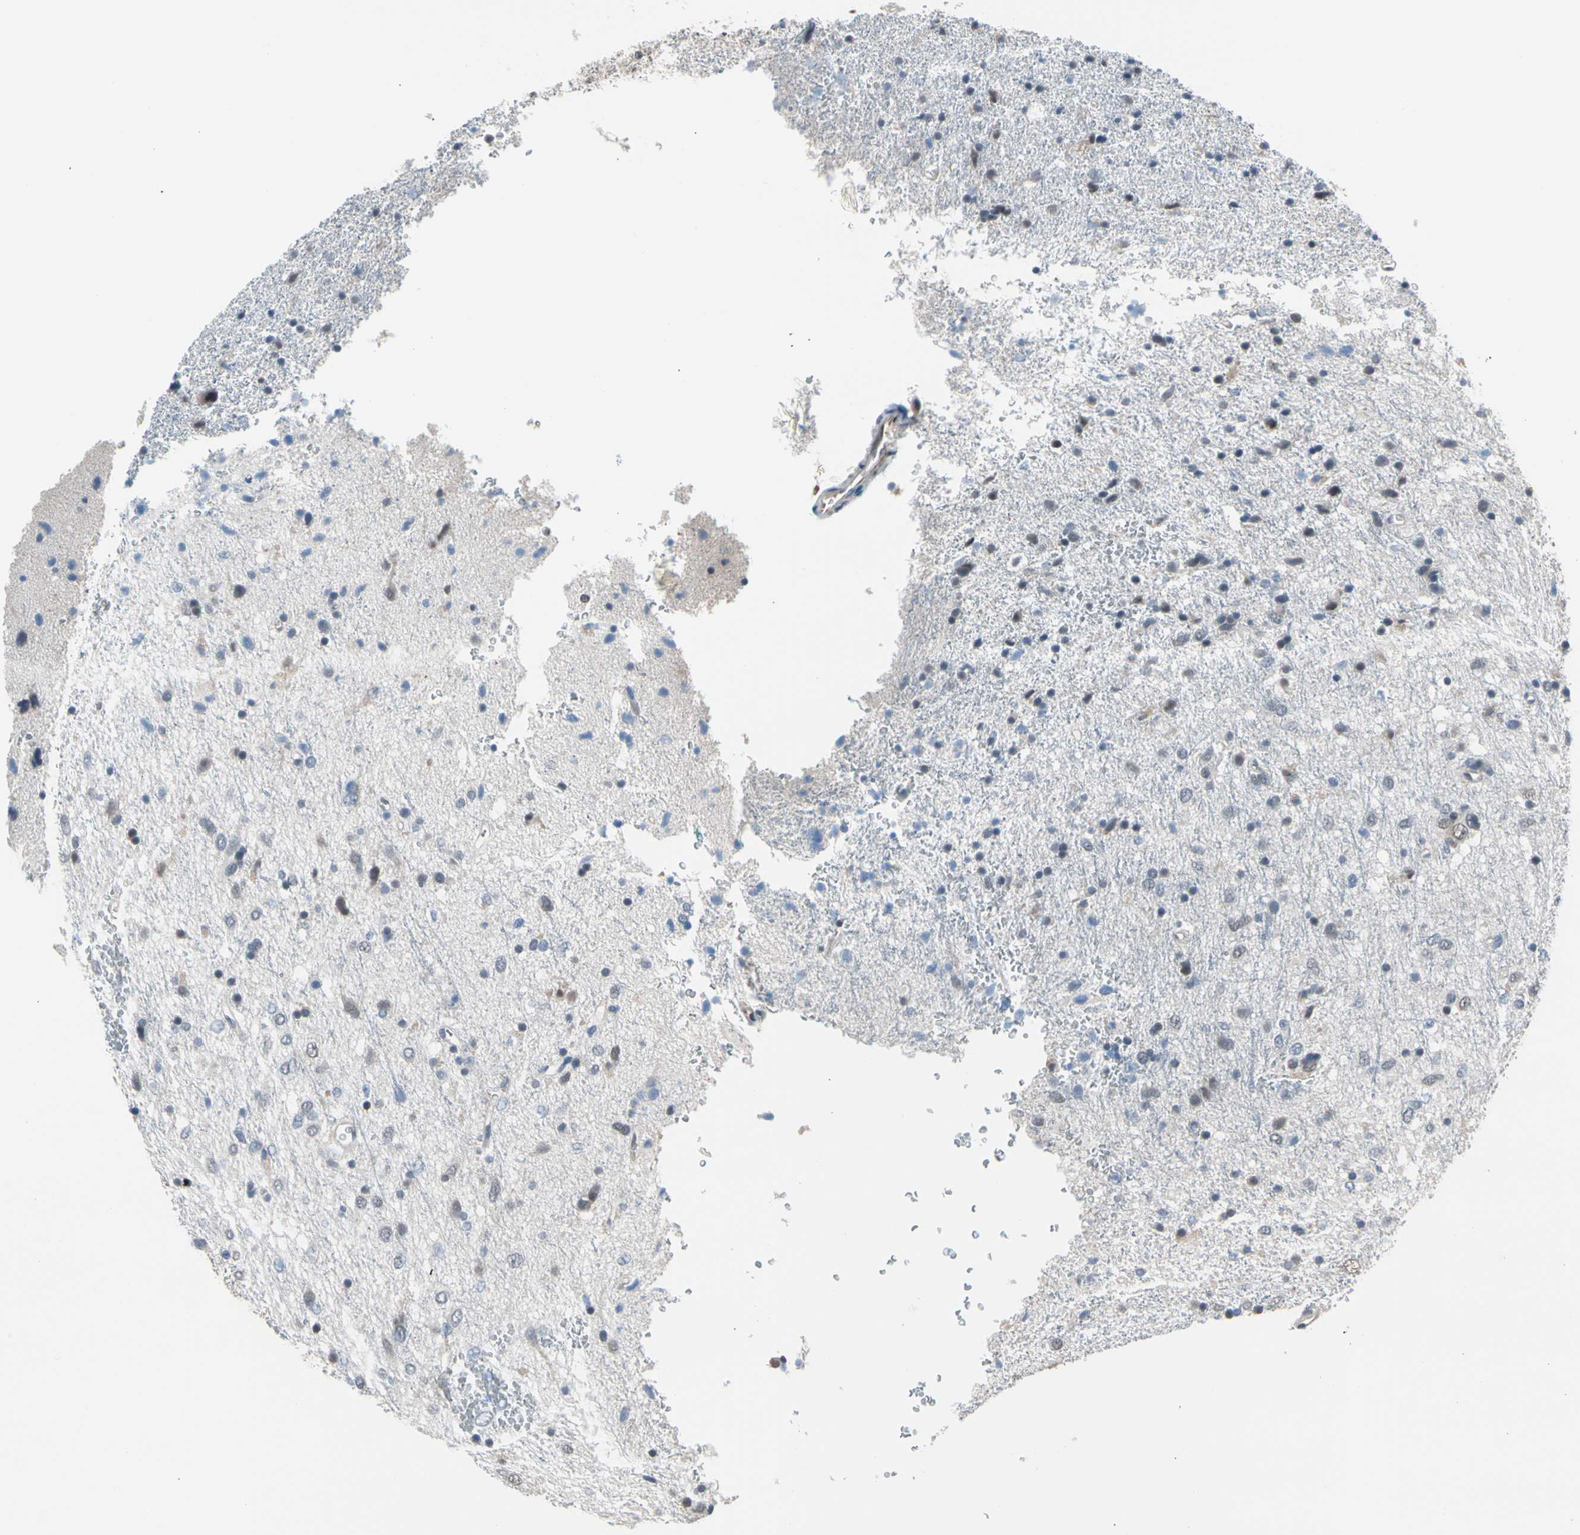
{"staining": {"intensity": "weak", "quantity": "25%-75%", "location": "cytoplasmic/membranous,nuclear"}, "tissue": "glioma", "cell_type": "Tumor cells", "image_type": "cancer", "snomed": [{"axis": "morphology", "description": "Glioma, malignant, Low grade"}, {"axis": "topography", "description": "Brain"}], "caption": "Glioma tissue shows weak cytoplasmic/membranous and nuclear positivity in about 25%-75% of tumor cells, visualized by immunohistochemistry.", "gene": "PSMA2", "patient": {"sex": "male", "age": 77}}